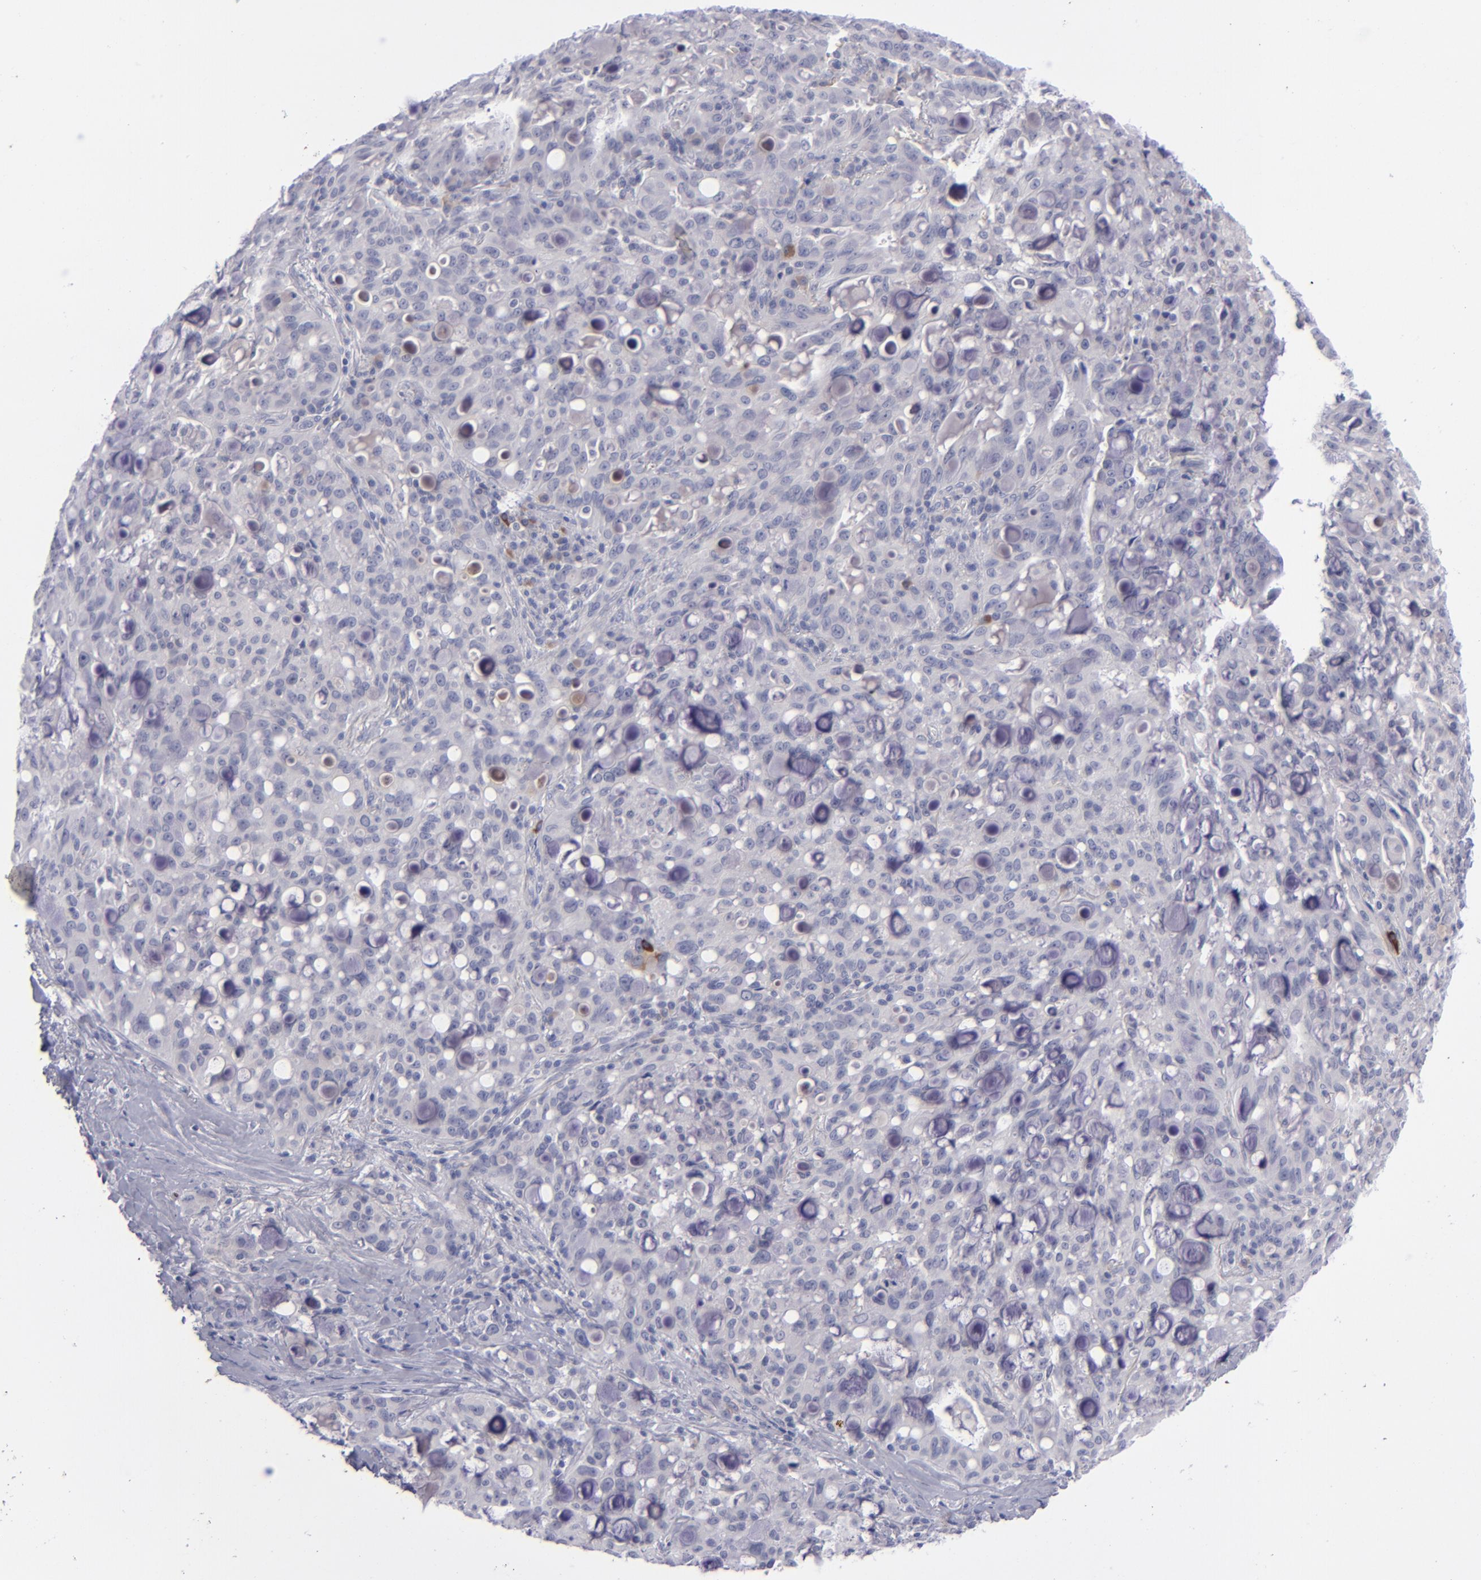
{"staining": {"intensity": "negative", "quantity": "none", "location": "none"}, "tissue": "lung cancer", "cell_type": "Tumor cells", "image_type": "cancer", "snomed": [{"axis": "morphology", "description": "Adenocarcinoma, NOS"}, {"axis": "topography", "description": "Lung"}], "caption": "This is an immunohistochemistry histopathology image of human lung cancer (adenocarcinoma). There is no staining in tumor cells.", "gene": "ITGB4", "patient": {"sex": "female", "age": 44}}